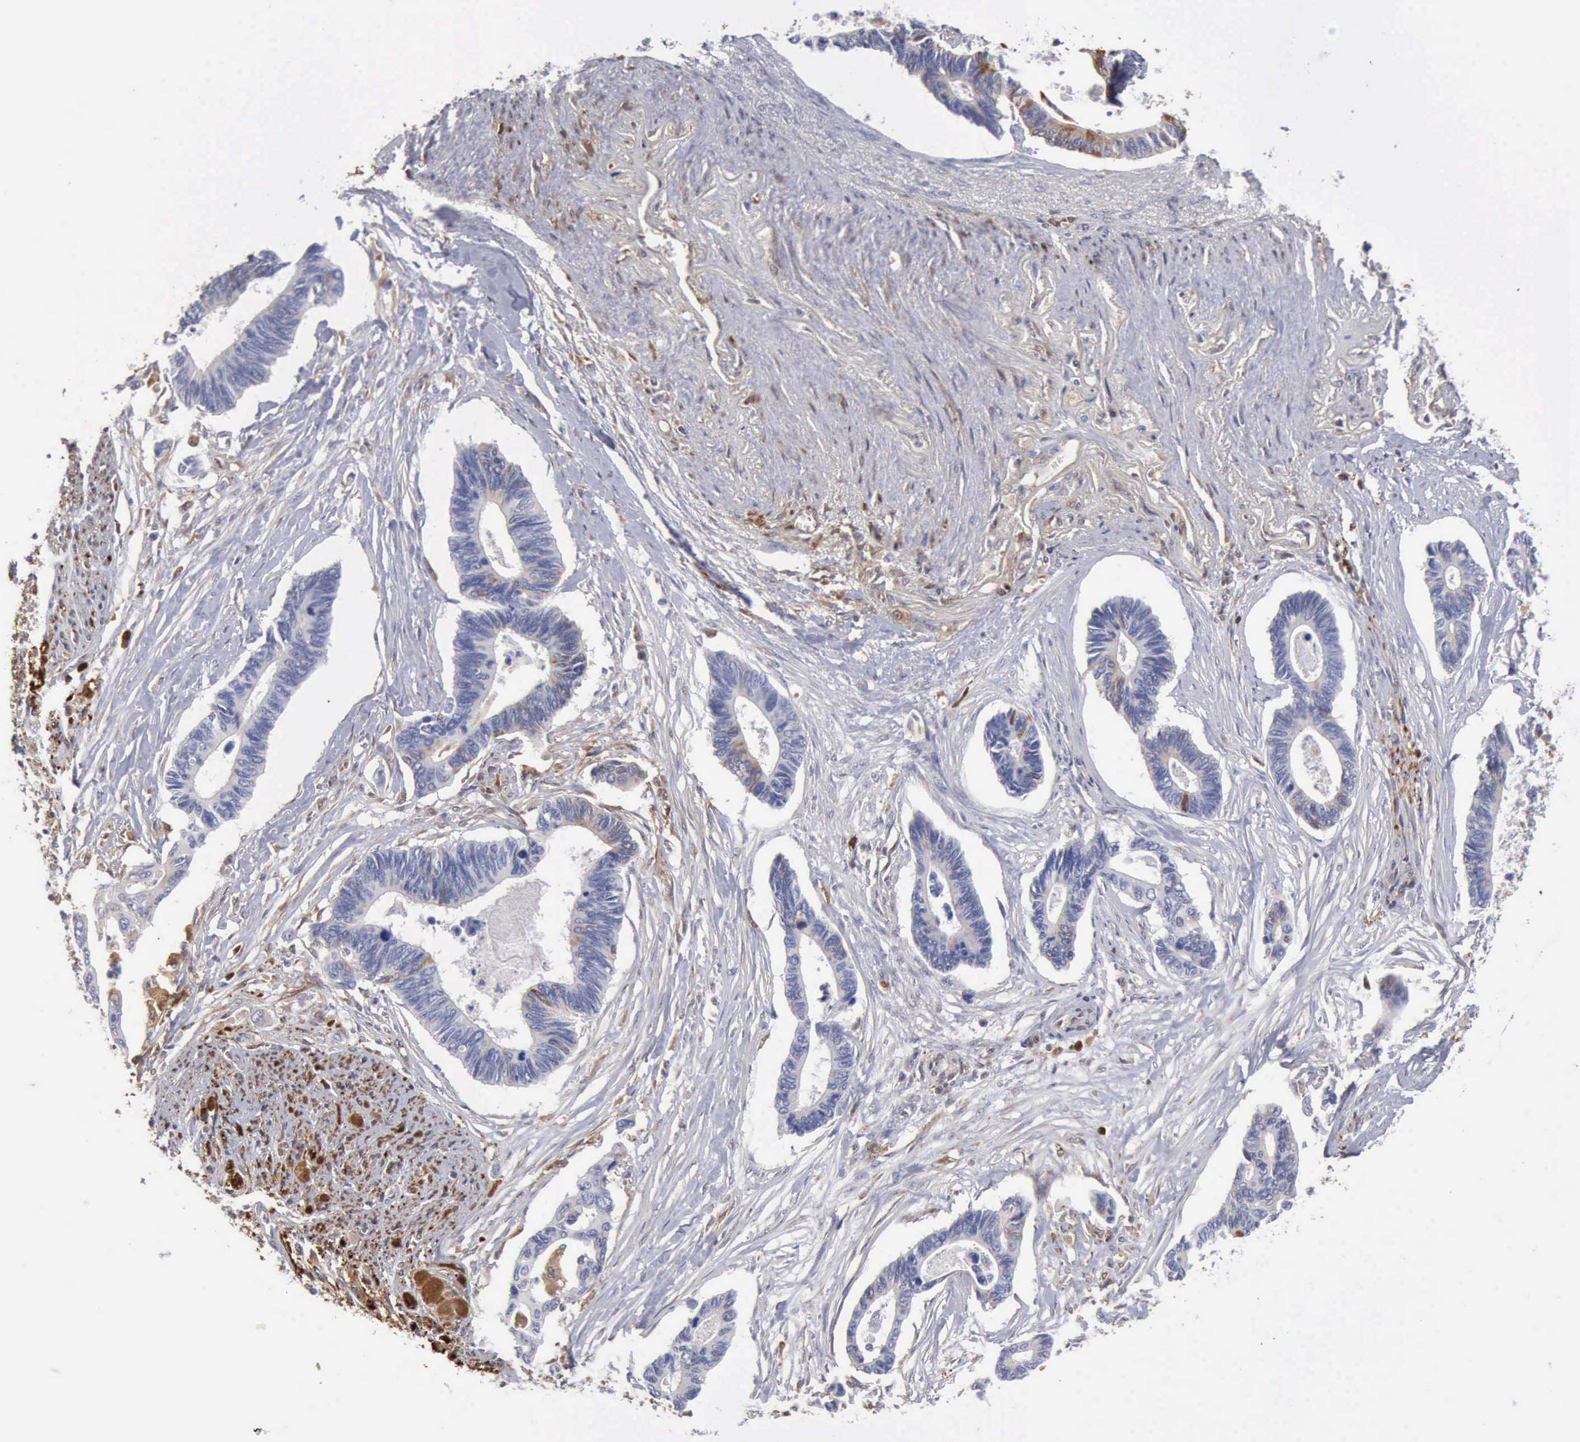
{"staining": {"intensity": "weak", "quantity": "<25%", "location": "cytoplasmic/membranous"}, "tissue": "pancreatic cancer", "cell_type": "Tumor cells", "image_type": "cancer", "snomed": [{"axis": "morphology", "description": "Adenocarcinoma, NOS"}, {"axis": "topography", "description": "Pancreas"}], "caption": "Tumor cells are negative for brown protein staining in pancreatic cancer (adenocarcinoma).", "gene": "APOL2", "patient": {"sex": "female", "age": 70}}